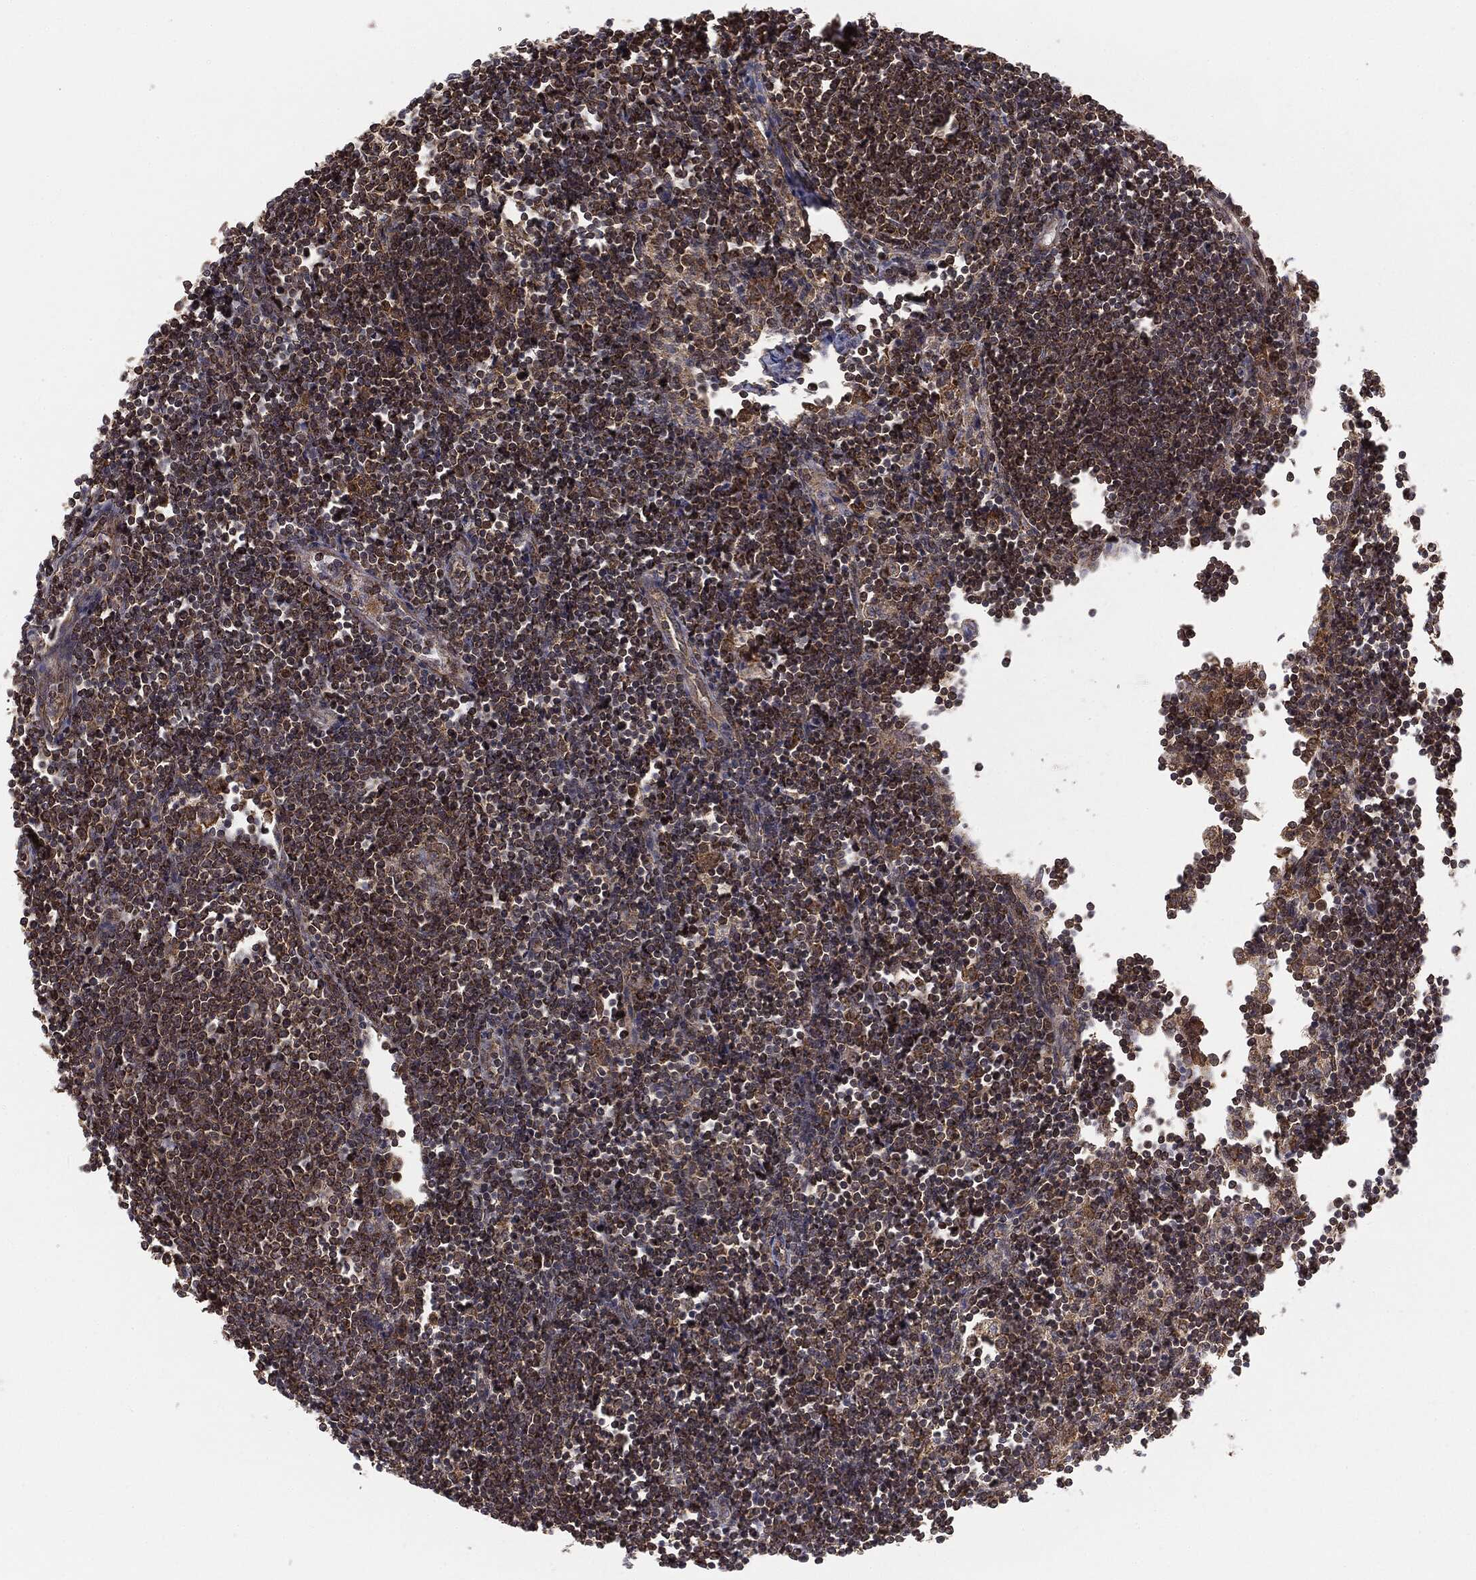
{"staining": {"intensity": "negative", "quantity": "none", "location": "none"}, "tissue": "lymph node", "cell_type": "Germinal center cells", "image_type": "normal", "snomed": [{"axis": "morphology", "description": "Normal tissue, NOS"}, {"axis": "morphology", "description": "Adenocarcinoma, NOS"}, {"axis": "topography", "description": "Lymph node"}, {"axis": "topography", "description": "Pancreas"}], "caption": "This is an IHC histopathology image of benign human lymph node. There is no expression in germinal center cells.", "gene": "MTOR", "patient": {"sex": "female", "age": 58}}